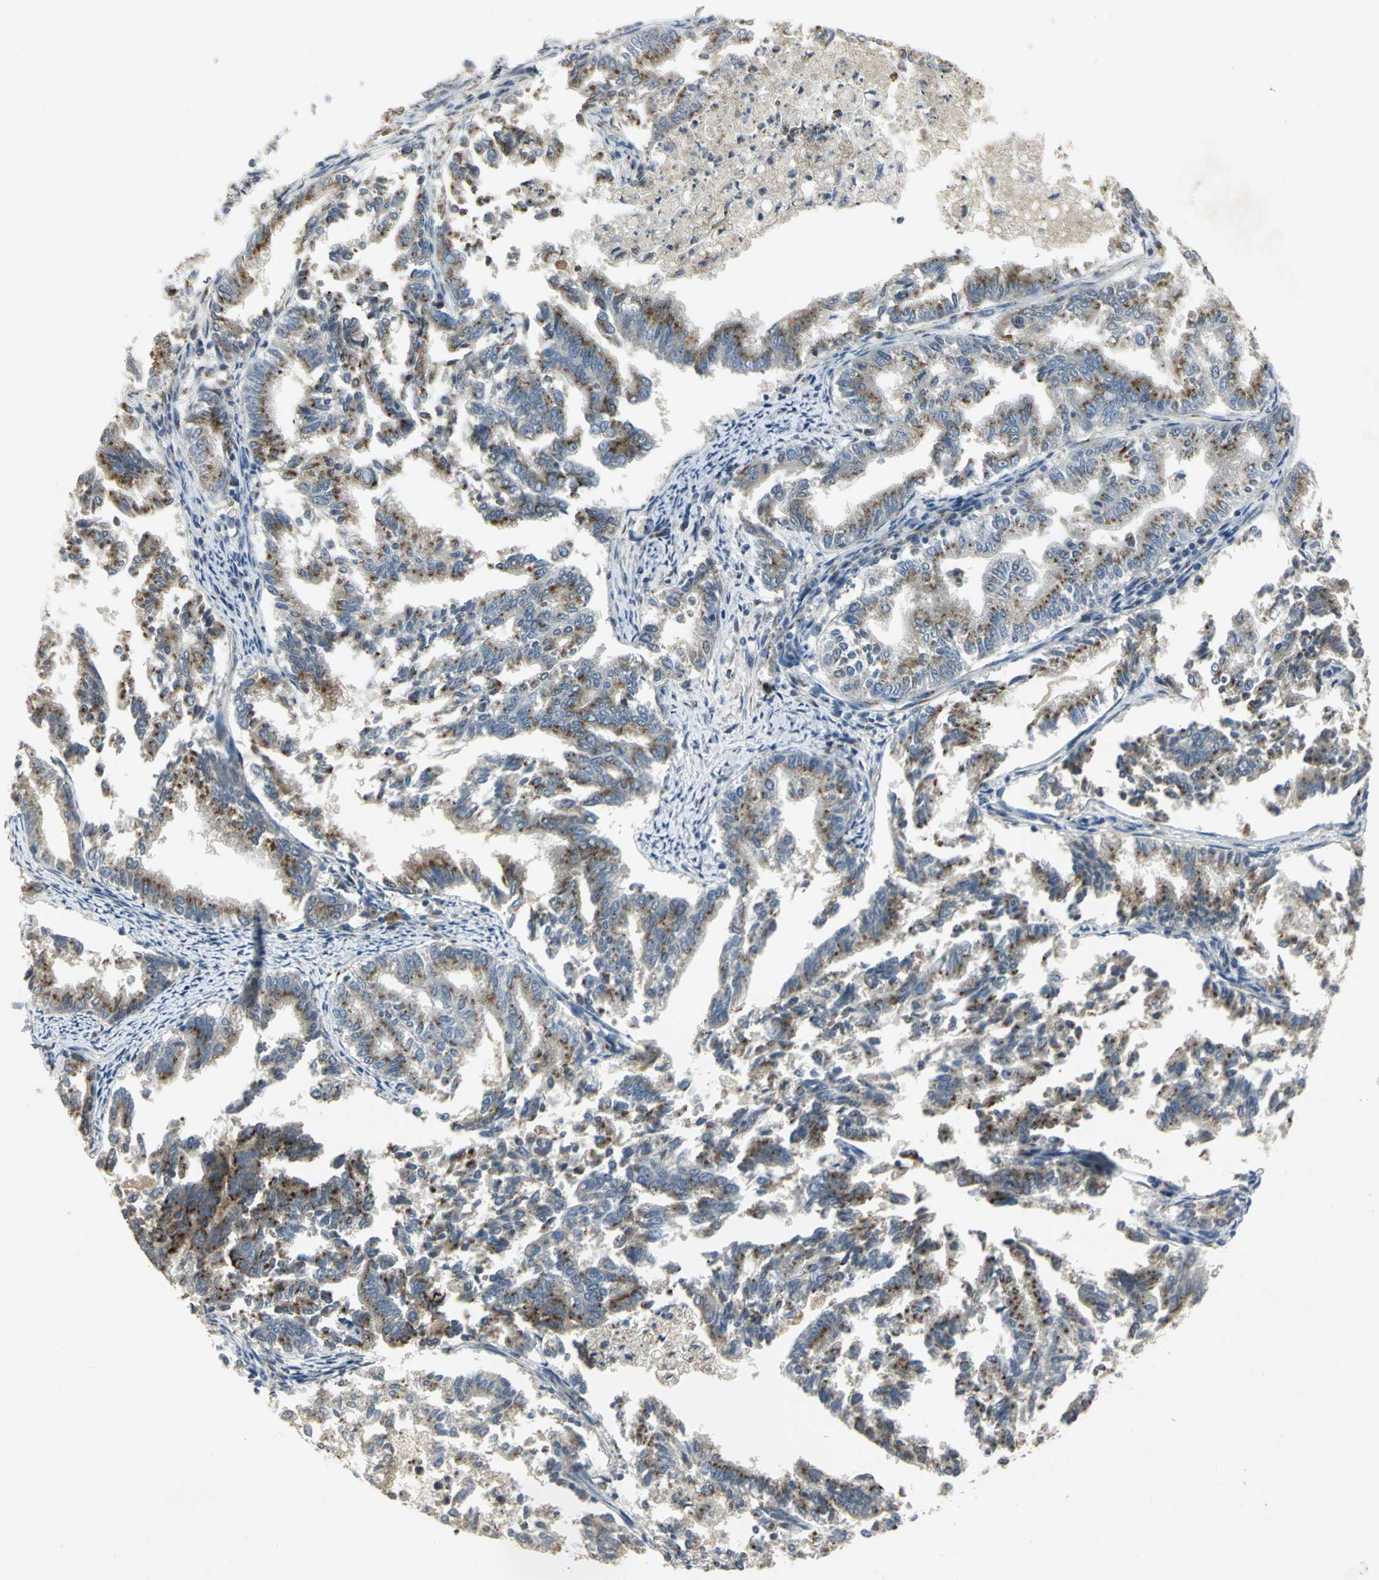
{"staining": {"intensity": "strong", "quantity": ">75%", "location": "cytoplasmic/membranous"}, "tissue": "endometrial cancer", "cell_type": "Tumor cells", "image_type": "cancer", "snomed": [{"axis": "morphology", "description": "Adenocarcinoma, NOS"}, {"axis": "topography", "description": "Endometrium"}], "caption": "A photomicrograph showing strong cytoplasmic/membranous positivity in about >75% of tumor cells in adenocarcinoma (endometrial), as visualized by brown immunohistochemical staining.", "gene": "TM9SF2", "patient": {"sex": "female", "age": 79}}